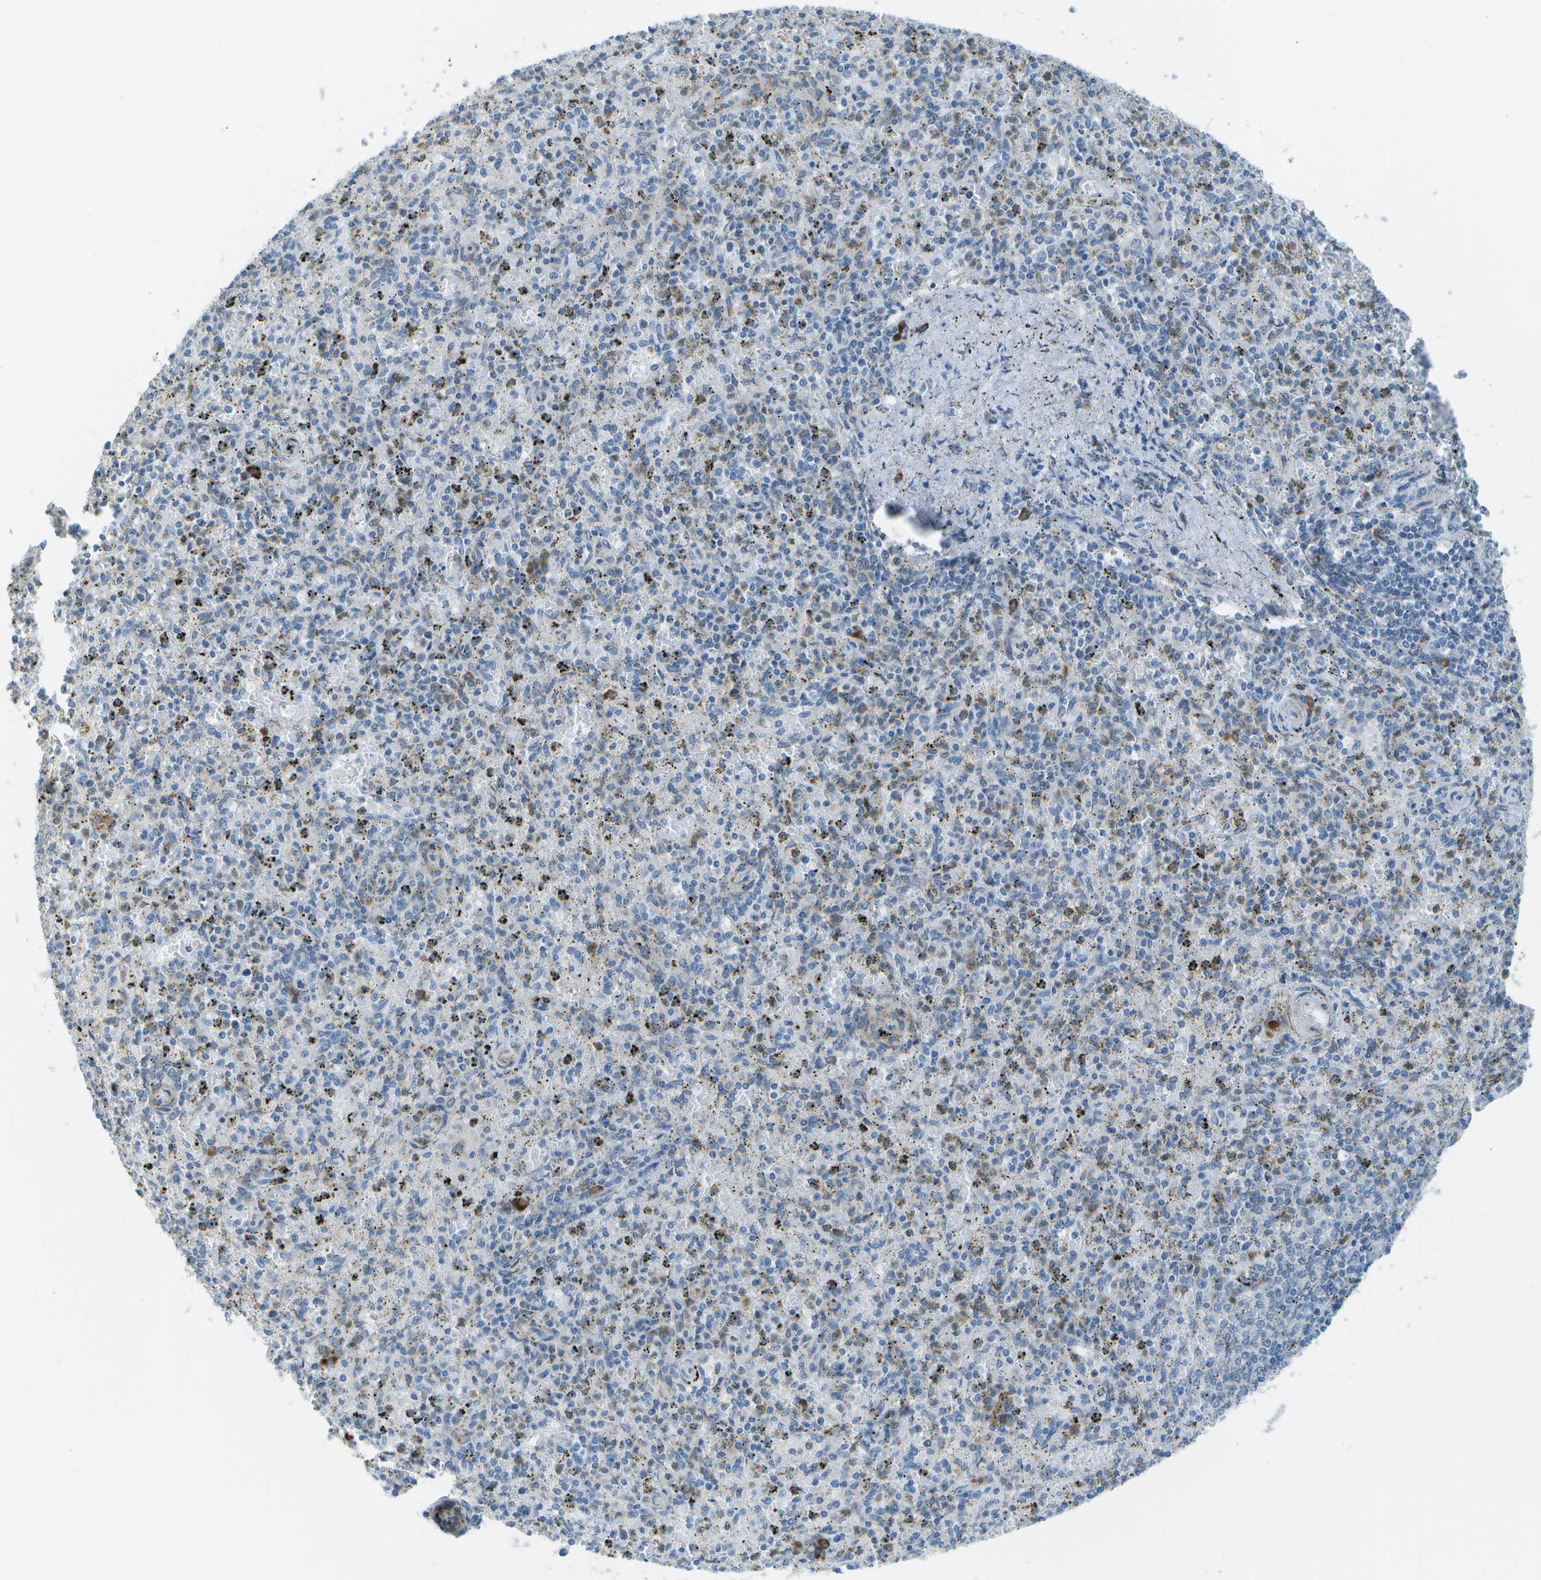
{"staining": {"intensity": "negative", "quantity": "none", "location": "none"}, "tissue": "spleen", "cell_type": "Cells in red pulp", "image_type": "normal", "snomed": [{"axis": "morphology", "description": "Normal tissue, NOS"}, {"axis": "topography", "description": "Spleen"}], "caption": "The photomicrograph exhibits no staining of cells in red pulp in normal spleen. Brightfield microscopy of IHC stained with DAB (brown) and hematoxylin (blue), captured at high magnification.", "gene": "KCTD3", "patient": {"sex": "male", "age": 72}}